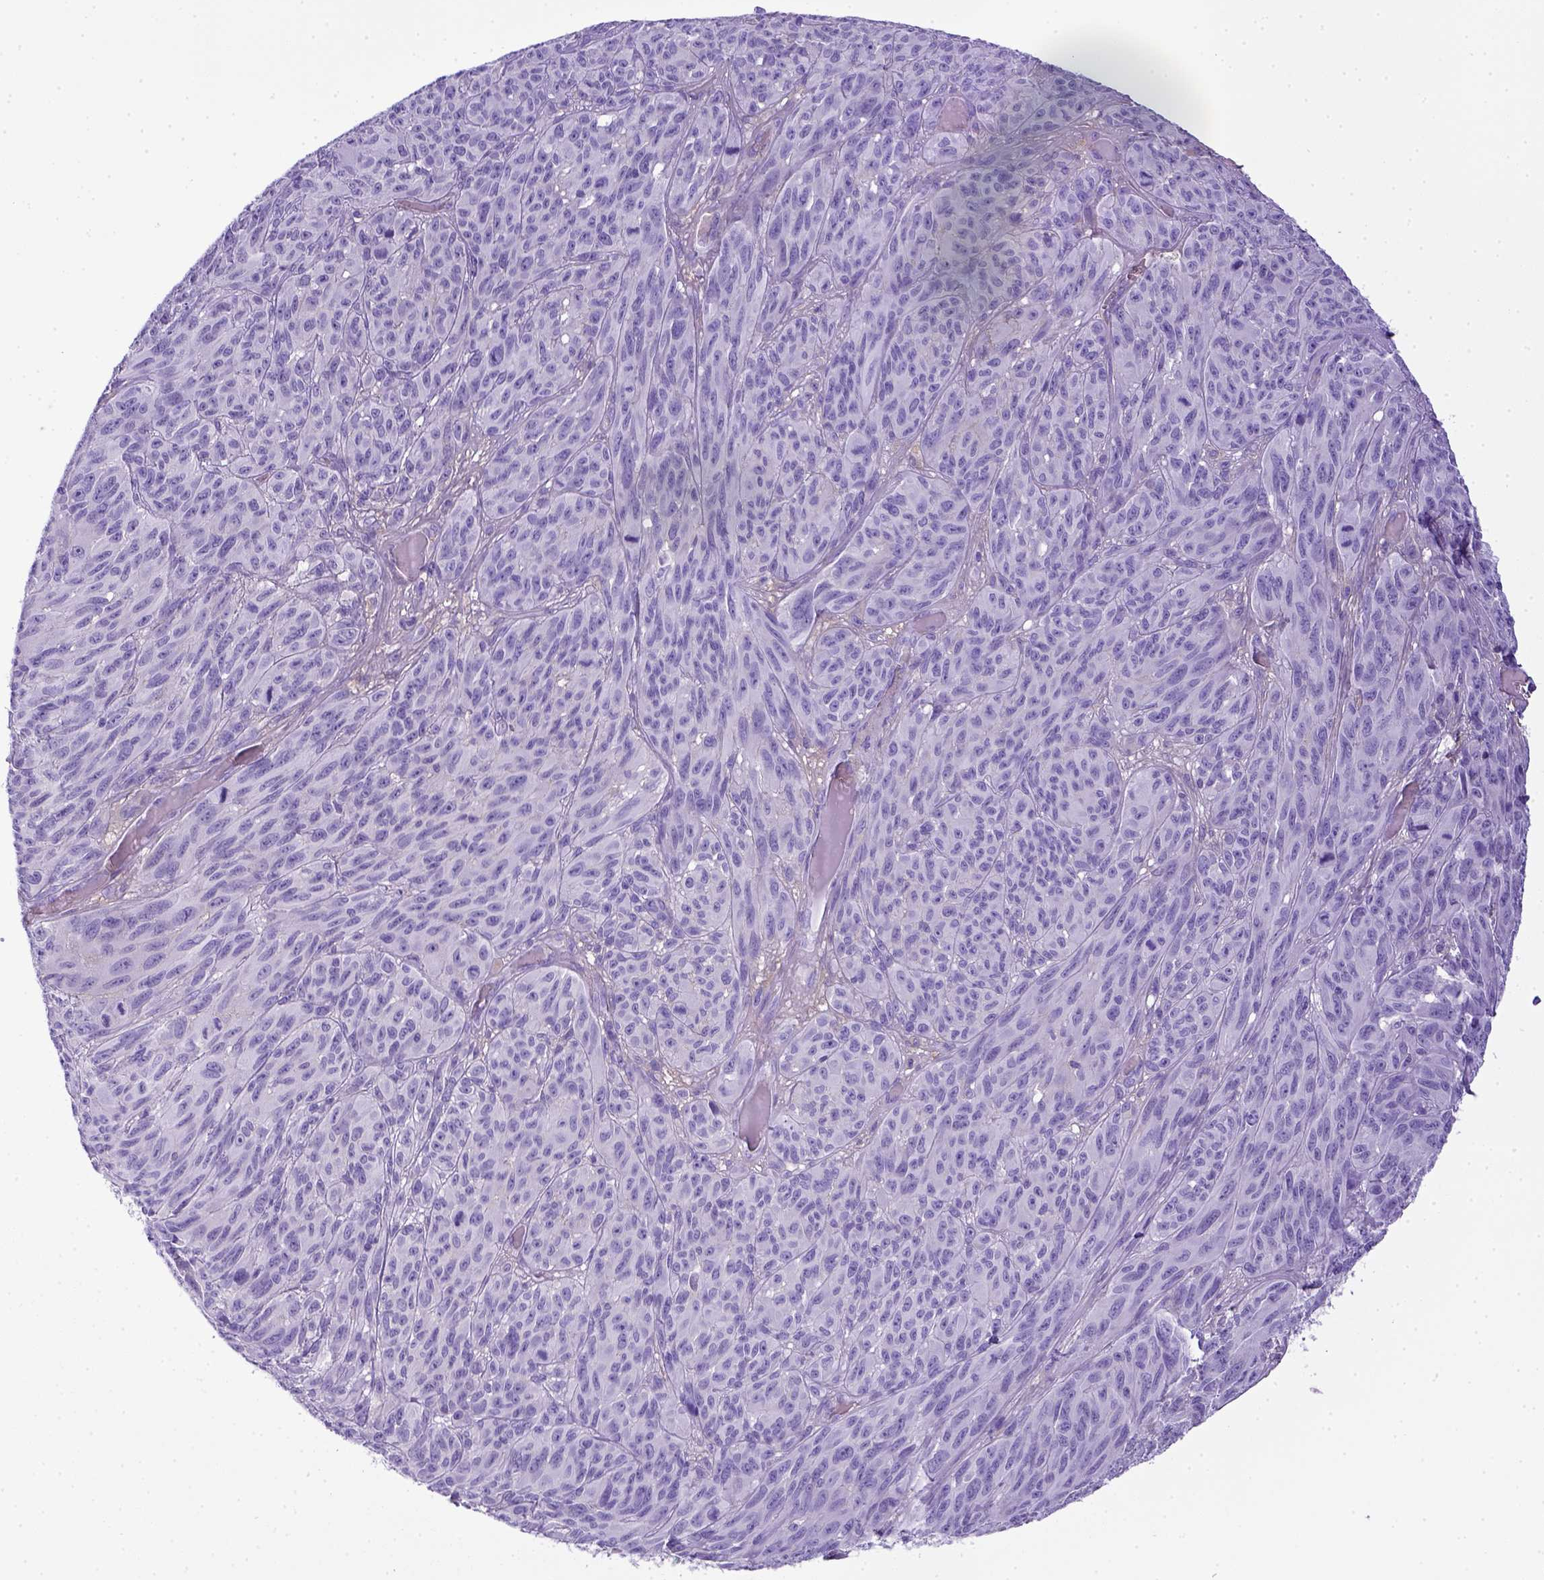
{"staining": {"intensity": "negative", "quantity": "none", "location": "none"}, "tissue": "melanoma", "cell_type": "Tumor cells", "image_type": "cancer", "snomed": [{"axis": "morphology", "description": "Malignant melanoma, NOS"}, {"axis": "topography", "description": "Vulva, labia, clitoris and Bartholin´s gland, NO"}], "caption": "An IHC image of melanoma is shown. There is no staining in tumor cells of melanoma.", "gene": "ITIH4", "patient": {"sex": "female", "age": 75}}